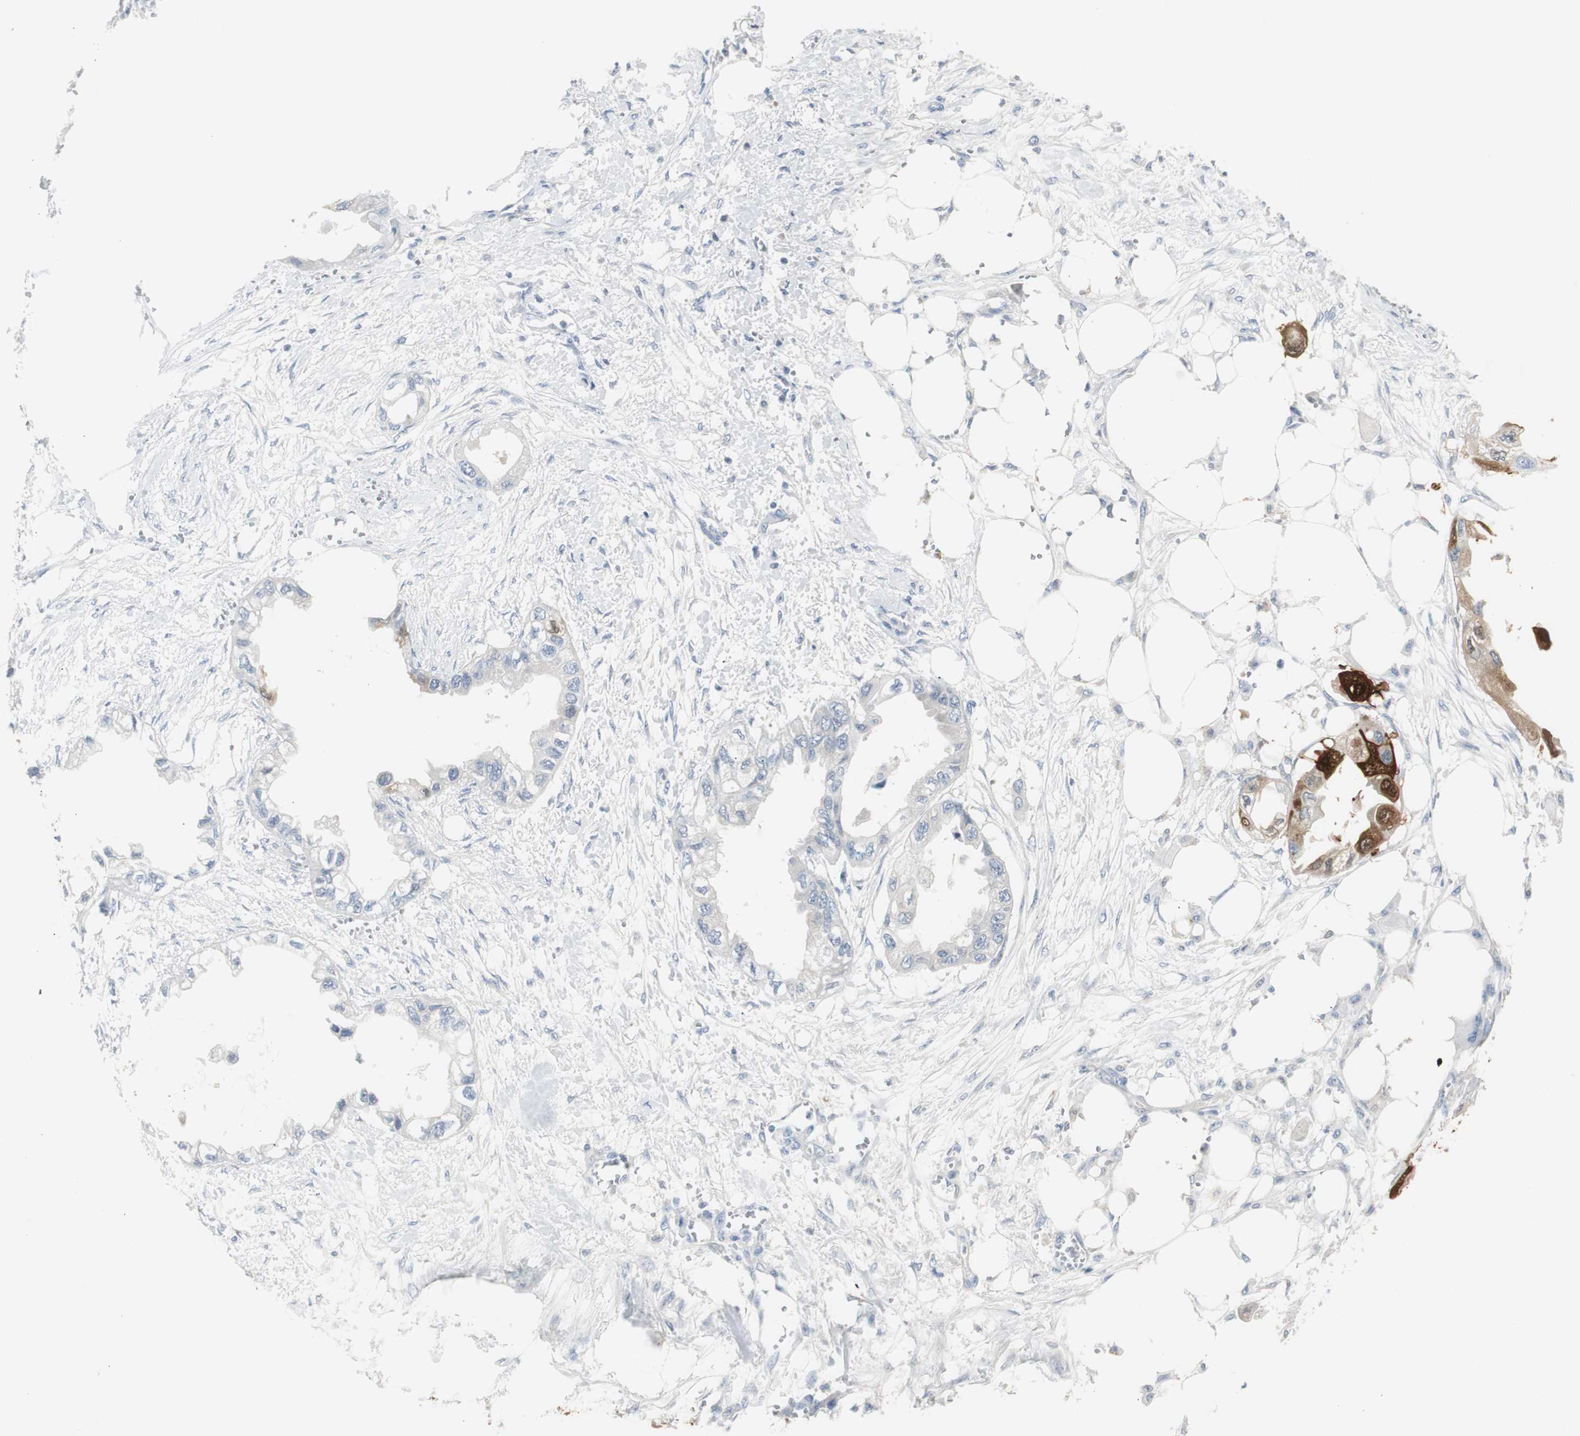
{"staining": {"intensity": "strong", "quantity": "<25%", "location": "cytoplasmic/membranous,nuclear"}, "tissue": "endometrial cancer", "cell_type": "Tumor cells", "image_type": "cancer", "snomed": [{"axis": "morphology", "description": "Adenocarcinoma, NOS"}, {"axis": "topography", "description": "Endometrium"}], "caption": "This image reveals immunohistochemistry (IHC) staining of human endometrial cancer (adenocarcinoma), with medium strong cytoplasmic/membranous and nuclear positivity in about <25% of tumor cells.", "gene": "S100A7", "patient": {"sex": "female", "age": 67}}